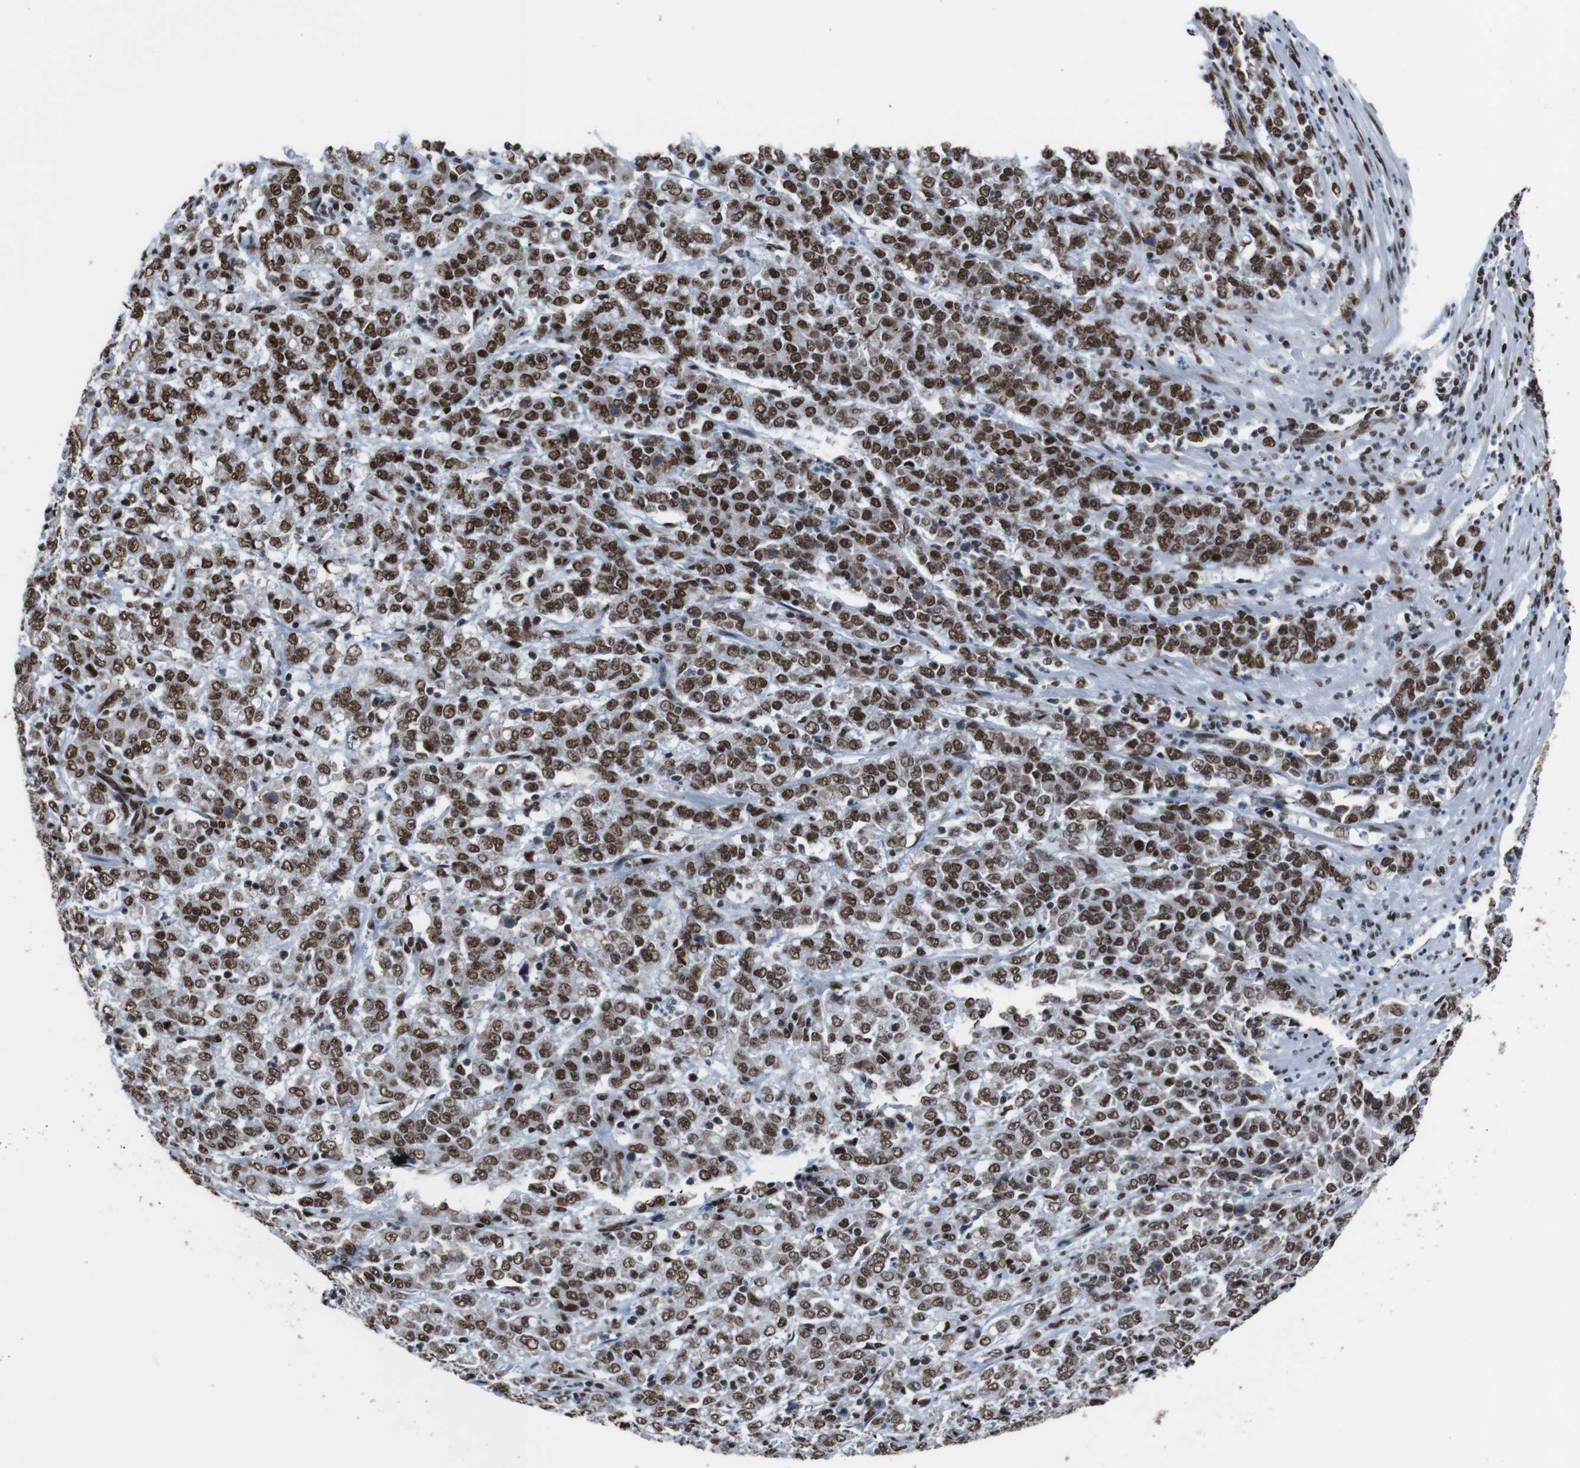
{"staining": {"intensity": "strong", "quantity": ">75%", "location": "nuclear"}, "tissue": "stomach cancer", "cell_type": "Tumor cells", "image_type": "cancer", "snomed": [{"axis": "morphology", "description": "Adenocarcinoma, NOS"}, {"axis": "topography", "description": "Stomach, lower"}], "caption": "Adenocarcinoma (stomach) stained with DAB (3,3'-diaminobenzidine) IHC reveals high levels of strong nuclear positivity in about >75% of tumor cells.", "gene": "ROMO1", "patient": {"sex": "female", "age": 71}}